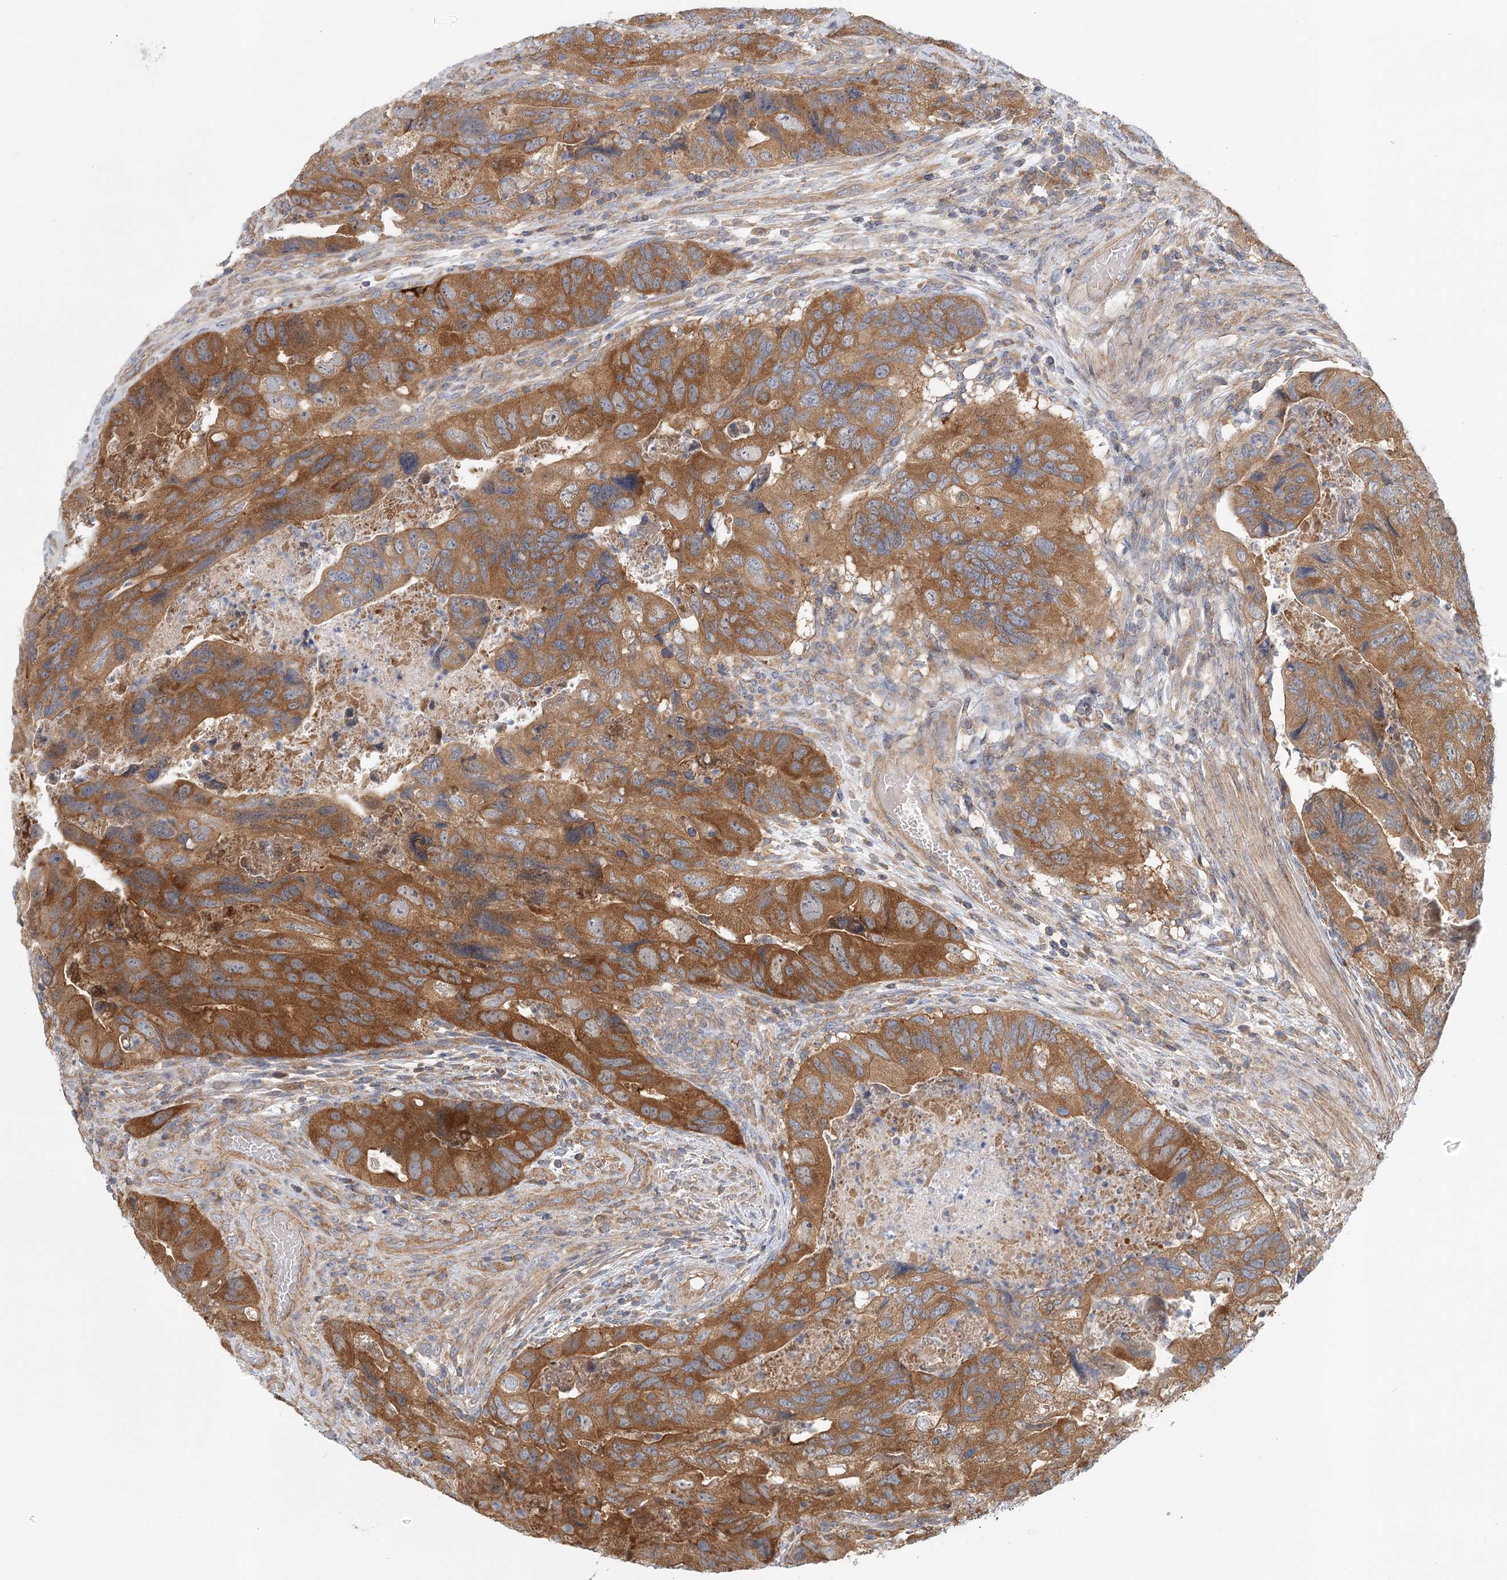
{"staining": {"intensity": "moderate", "quantity": ">75%", "location": "cytoplasmic/membranous"}, "tissue": "colorectal cancer", "cell_type": "Tumor cells", "image_type": "cancer", "snomed": [{"axis": "morphology", "description": "Adenocarcinoma, NOS"}, {"axis": "topography", "description": "Rectum"}], "caption": "Tumor cells demonstrate moderate cytoplasmic/membranous staining in about >75% of cells in colorectal adenocarcinoma.", "gene": "UMPS", "patient": {"sex": "male", "age": 63}}